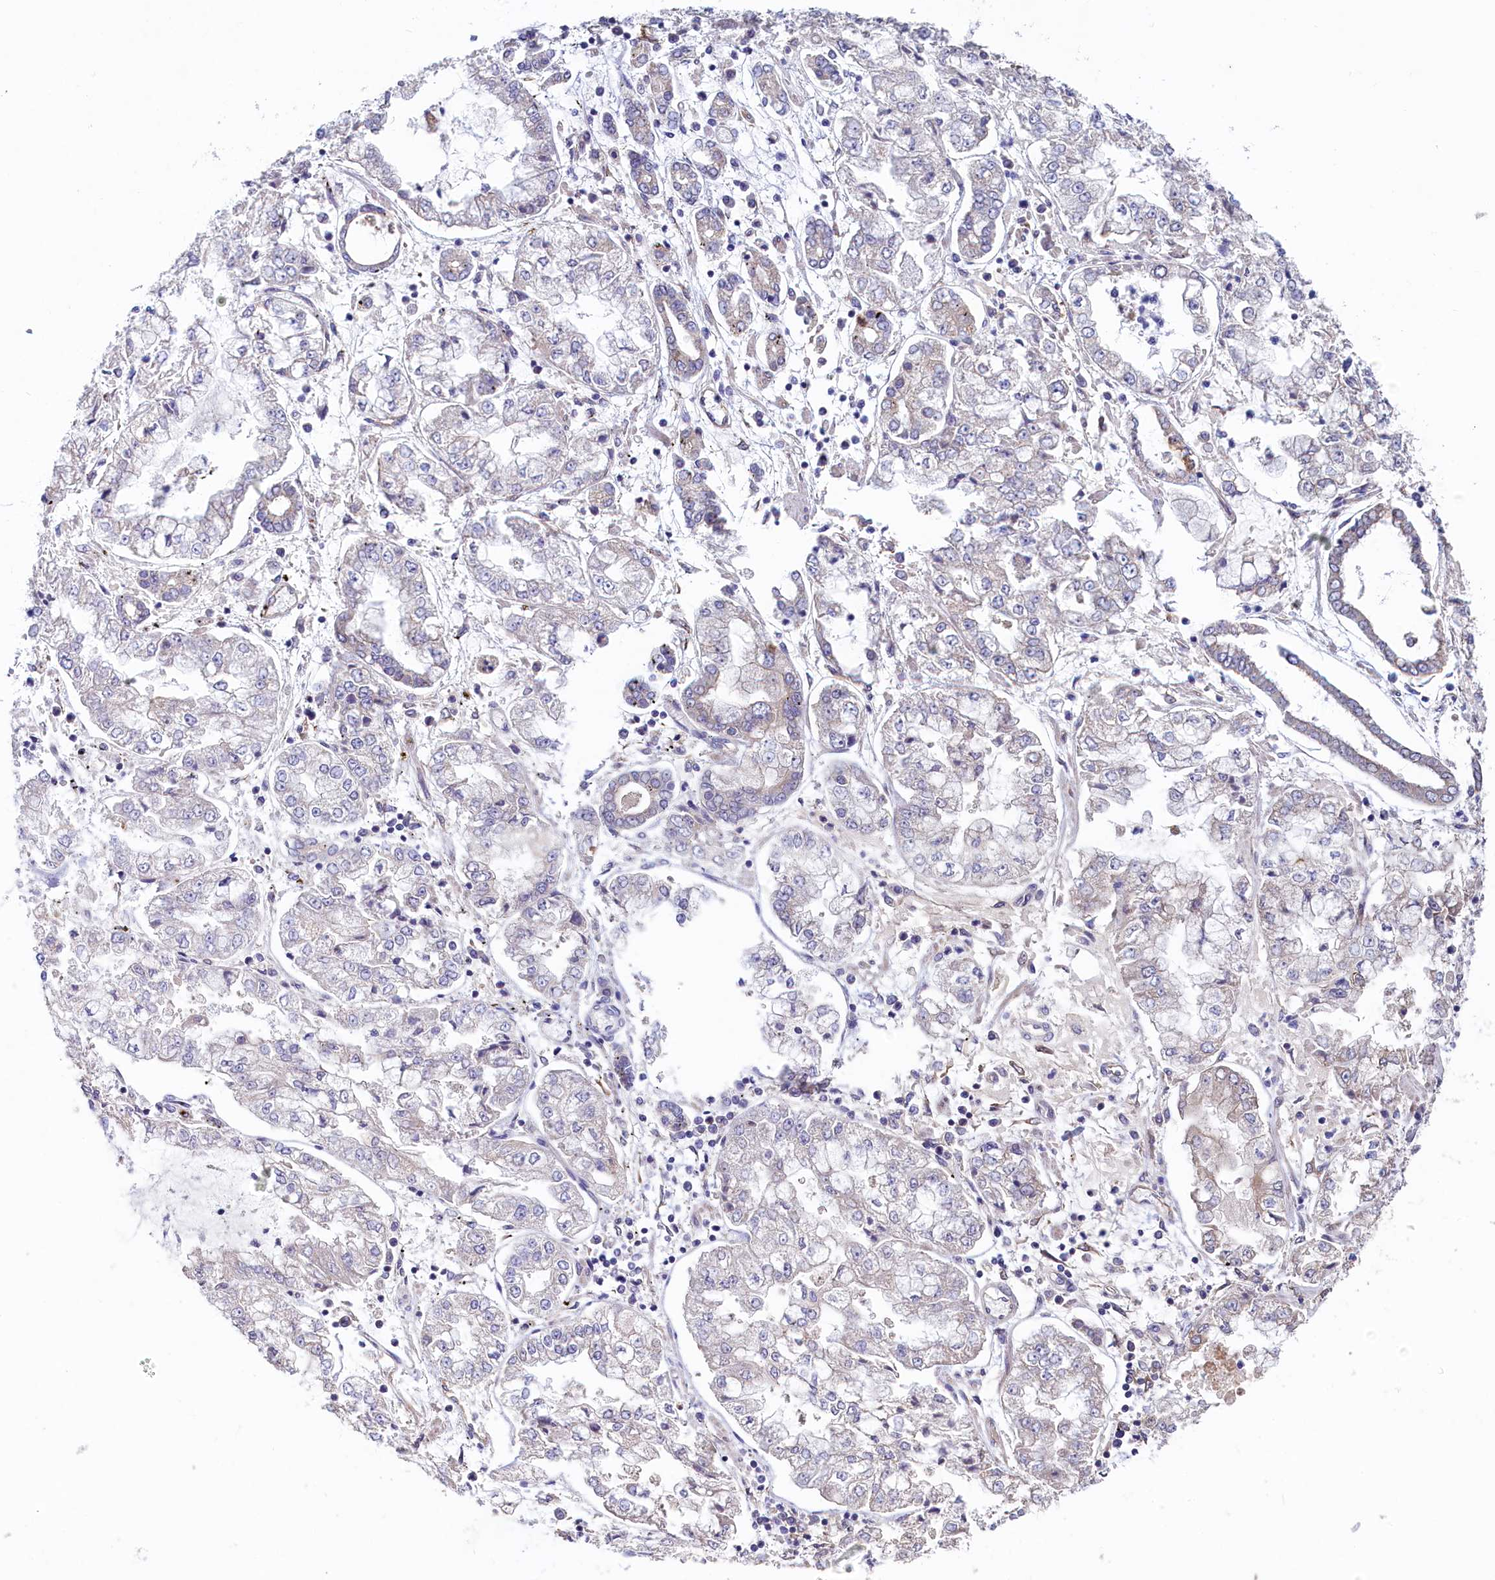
{"staining": {"intensity": "moderate", "quantity": "<25%", "location": "cytoplasmic/membranous"}, "tissue": "stomach cancer", "cell_type": "Tumor cells", "image_type": "cancer", "snomed": [{"axis": "morphology", "description": "Adenocarcinoma, NOS"}, {"axis": "topography", "description": "Stomach"}], "caption": "DAB (3,3'-diaminobenzidine) immunohistochemical staining of human stomach cancer (adenocarcinoma) shows moderate cytoplasmic/membranous protein staining in about <25% of tumor cells.", "gene": "SPATA2L", "patient": {"sex": "male", "age": 76}}